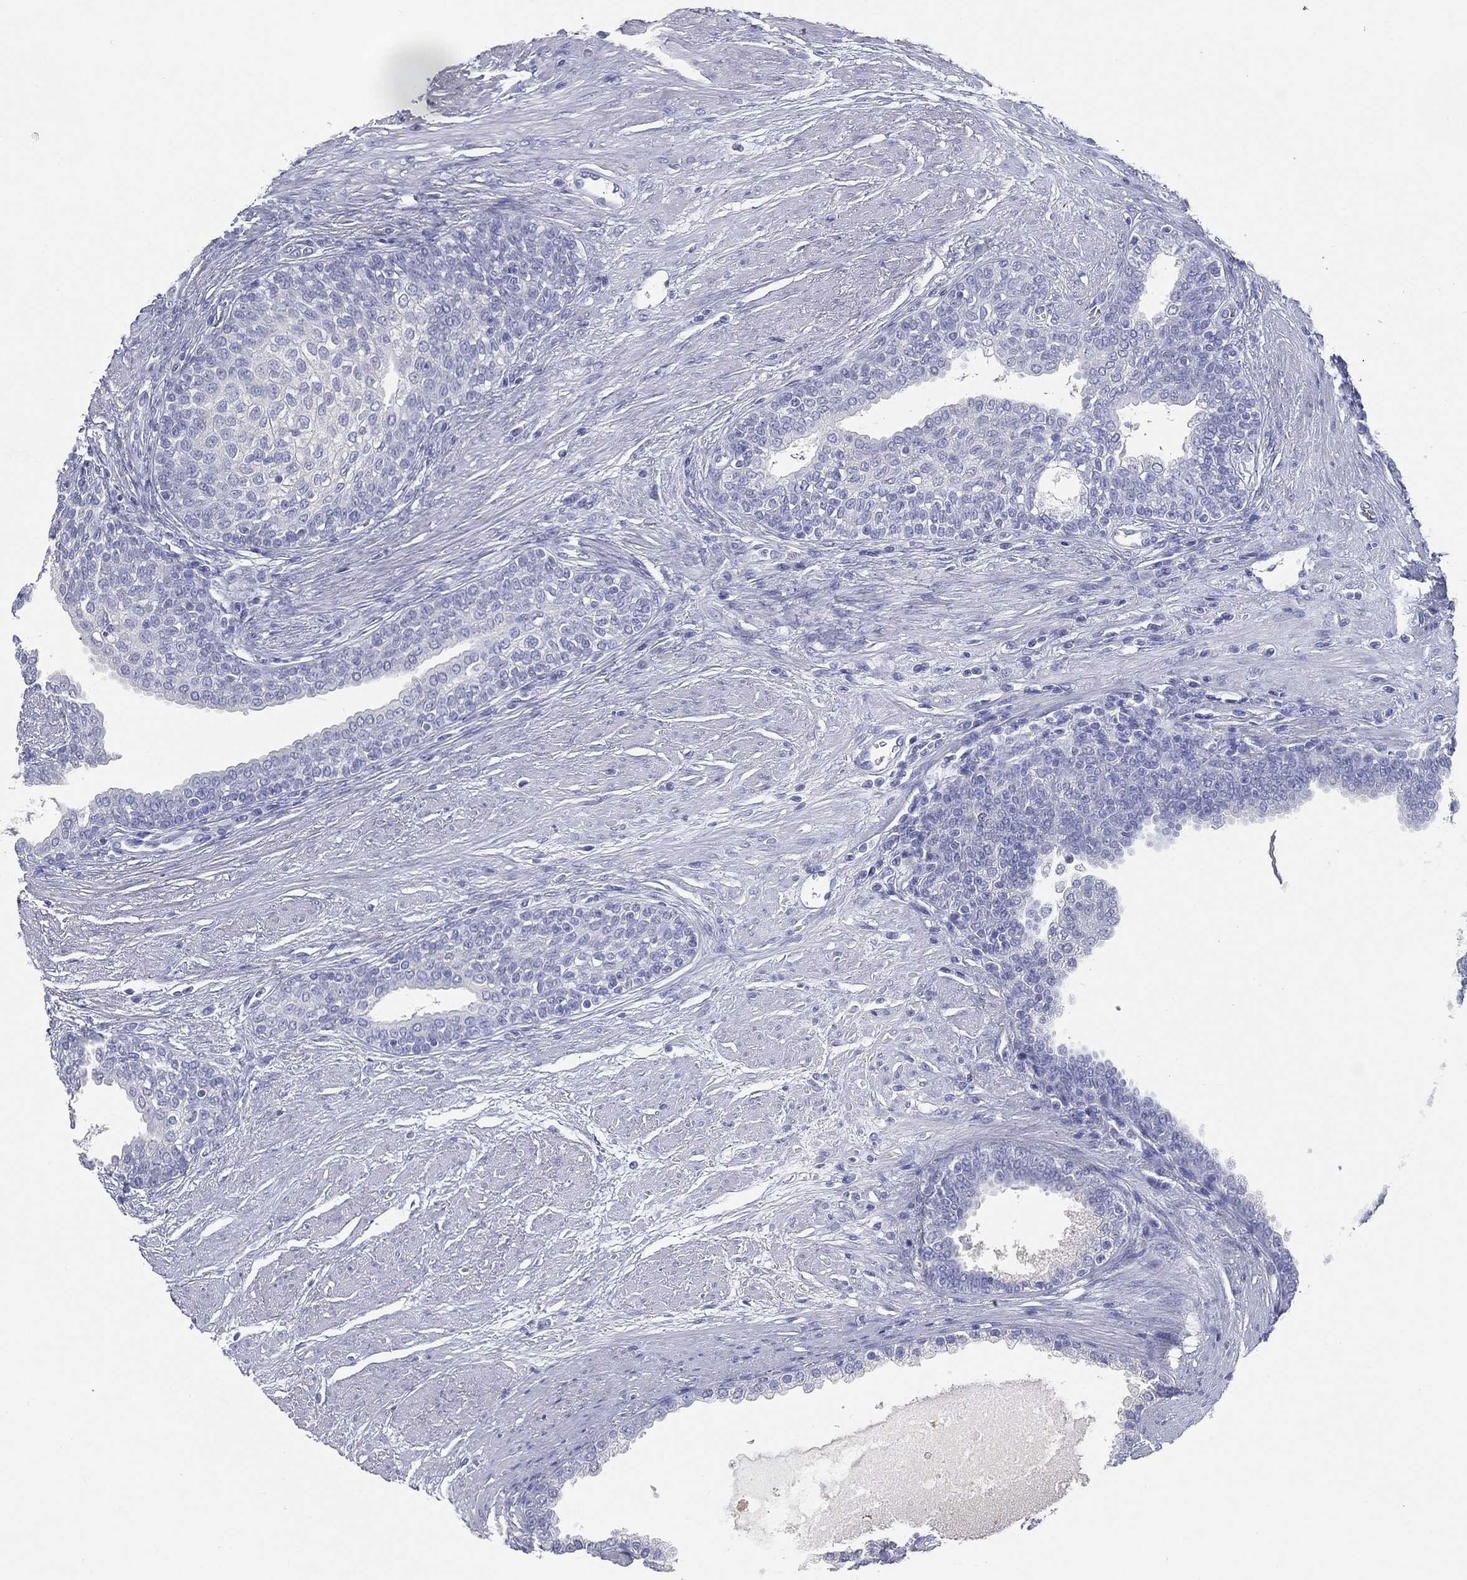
{"staining": {"intensity": "negative", "quantity": "none", "location": "none"}, "tissue": "prostate cancer", "cell_type": "Tumor cells", "image_type": "cancer", "snomed": [{"axis": "morphology", "description": "Adenocarcinoma, NOS"}, {"axis": "topography", "description": "Prostate and seminal vesicle, NOS"}, {"axis": "topography", "description": "Prostate"}], "caption": "Photomicrograph shows no significant protein positivity in tumor cells of prostate cancer (adenocarcinoma).", "gene": "CUZD1", "patient": {"sex": "male", "age": 62}}